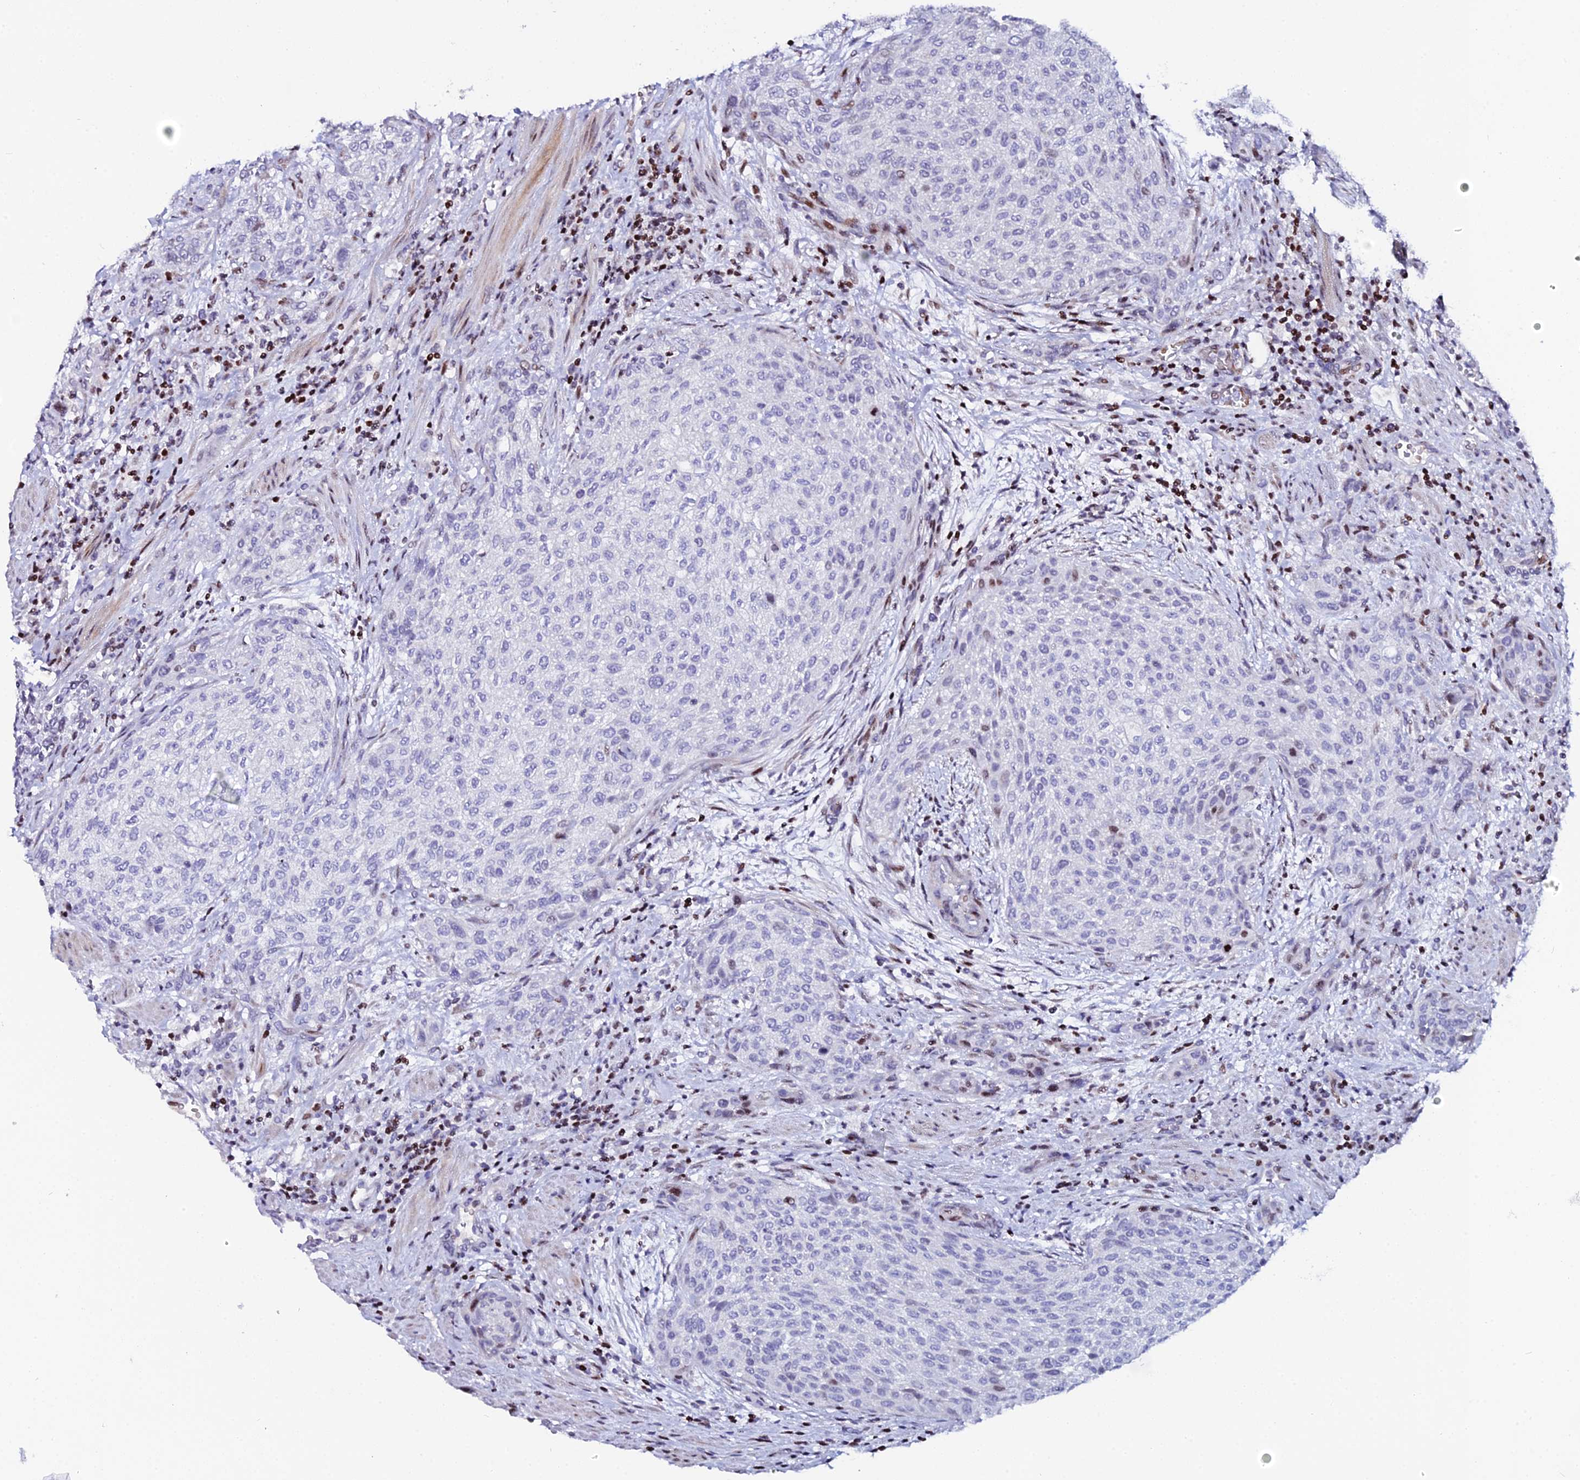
{"staining": {"intensity": "negative", "quantity": "none", "location": "none"}, "tissue": "urothelial cancer", "cell_type": "Tumor cells", "image_type": "cancer", "snomed": [{"axis": "morphology", "description": "Urothelial carcinoma, High grade"}, {"axis": "topography", "description": "Urinary bladder"}], "caption": "Urothelial cancer was stained to show a protein in brown. There is no significant staining in tumor cells.", "gene": "MYNN", "patient": {"sex": "male", "age": 35}}